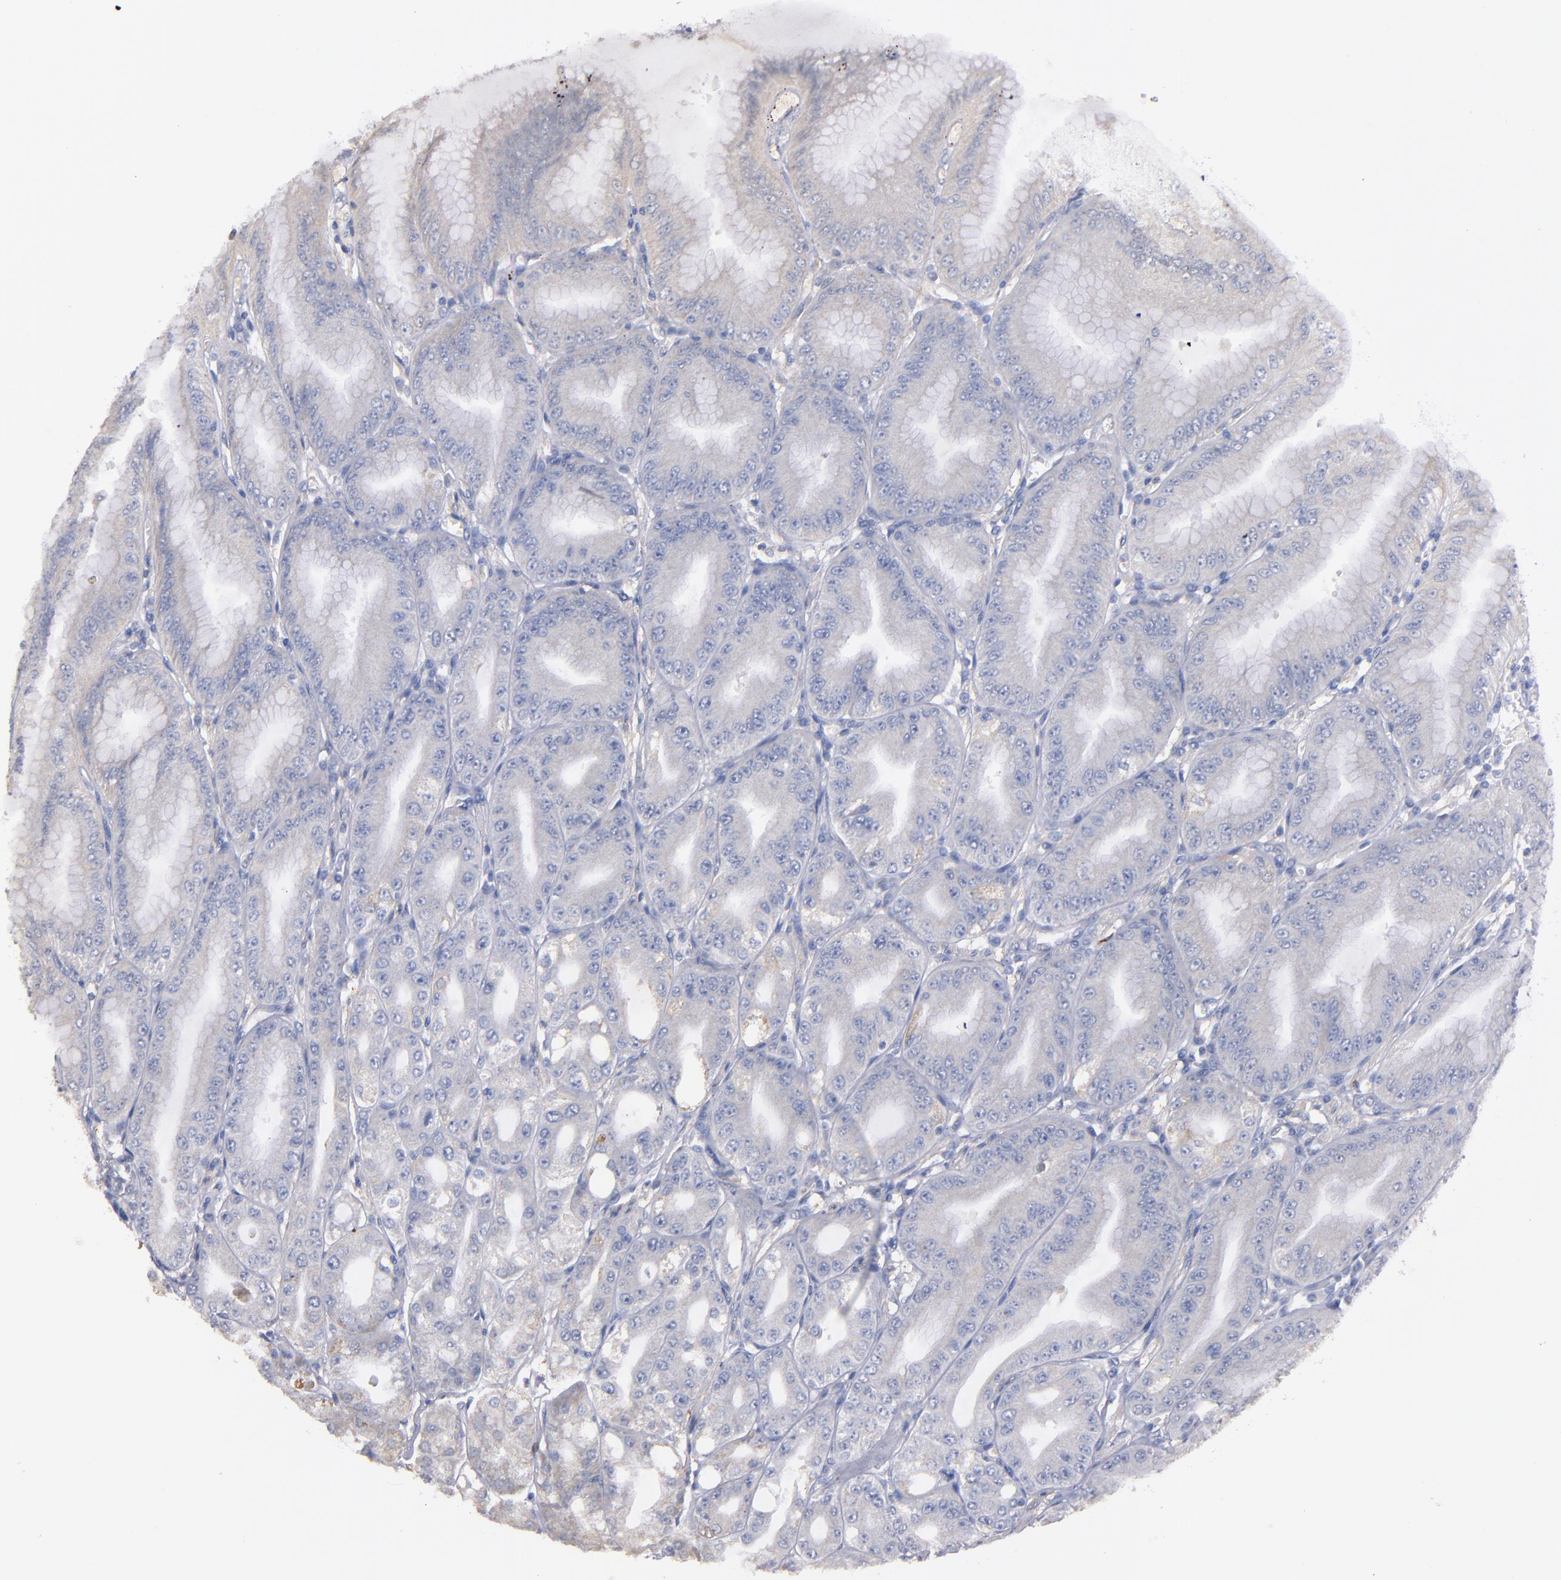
{"staining": {"intensity": "negative", "quantity": "none", "location": "none"}, "tissue": "stomach", "cell_type": "Glandular cells", "image_type": "normal", "snomed": [{"axis": "morphology", "description": "Normal tissue, NOS"}, {"axis": "topography", "description": "Stomach, lower"}], "caption": "A histopathology image of stomach stained for a protein reveals no brown staining in glandular cells. (Stains: DAB (3,3'-diaminobenzidine) immunohistochemistry with hematoxylin counter stain, Microscopy: brightfield microscopy at high magnification).", "gene": "CNTNAP2", "patient": {"sex": "male", "age": 71}}